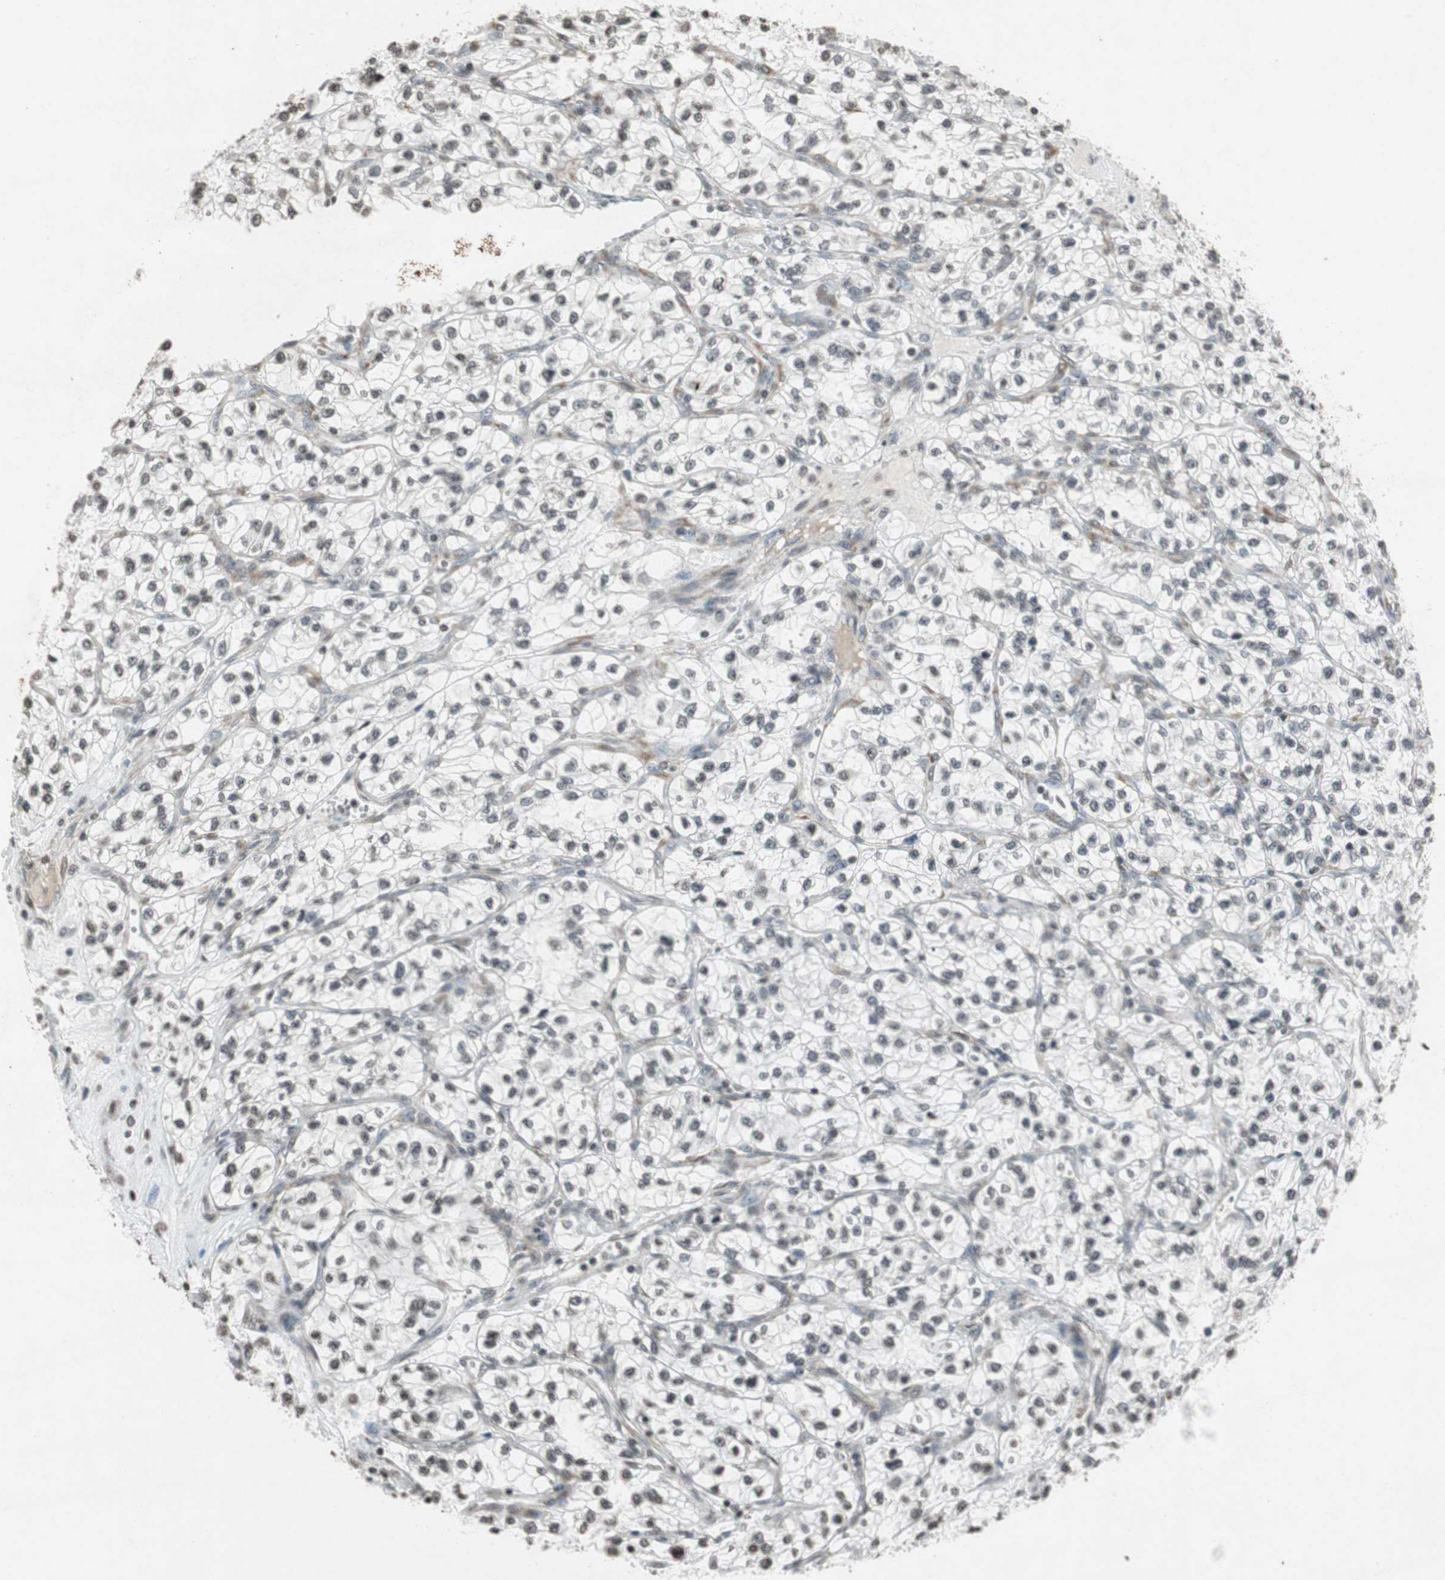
{"staining": {"intensity": "negative", "quantity": "none", "location": "none"}, "tissue": "renal cancer", "cell_type": "Tumor cells", "image_type": "cancer", "snomed": [{"axis": "morphology", "description": "Adenocarcinoma, NOS"}, {"axis": "topography", "description": "Kidney"}], "caption": "Tumor cells show no significant positivity in renal cancer.", "gene": "PRKG1", "patient": {"sex": "female", "age": 57}}